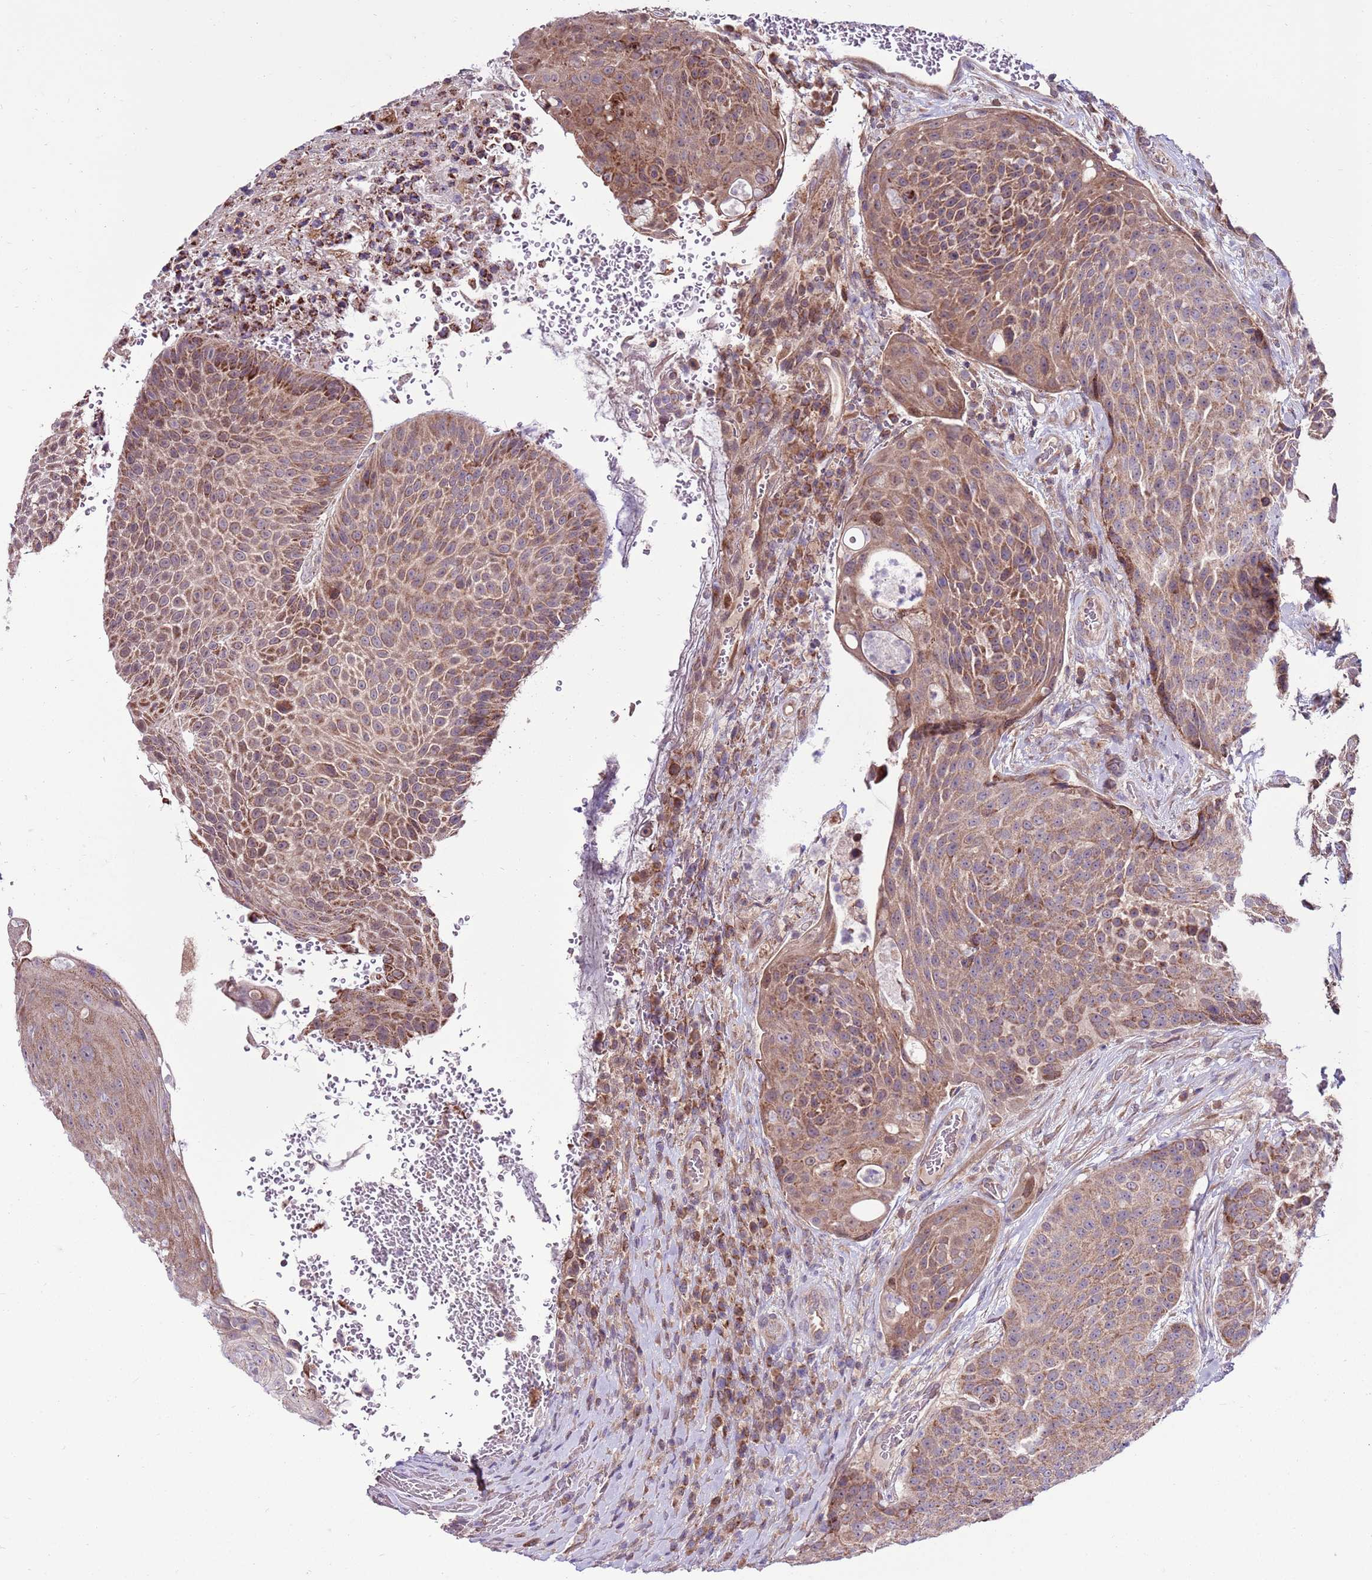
{"staining": {"intensity": "moderate", "quantity": ">75%", "location": "cytoplasmic/membranous"}, "tissue": "urothelial cancer", "cell_type": "Tumor cells", "image_type": "cancer", "snomed": [{"axis": "morphology", "description": "Urothelial carcinoma, High grade"}, {"axis": "topography", "description": "Urinary bladder"}], "caption": "High-grade urothelial carcinoma was stained to show a protein in brown. There is medium levels of moderate cytoplasmic/membranous positivity in approximately >75% of tumor cells. Nuclei are stained in blue.", "gene": "SMG1", "patient": {"sex": "female", "age": 63}}